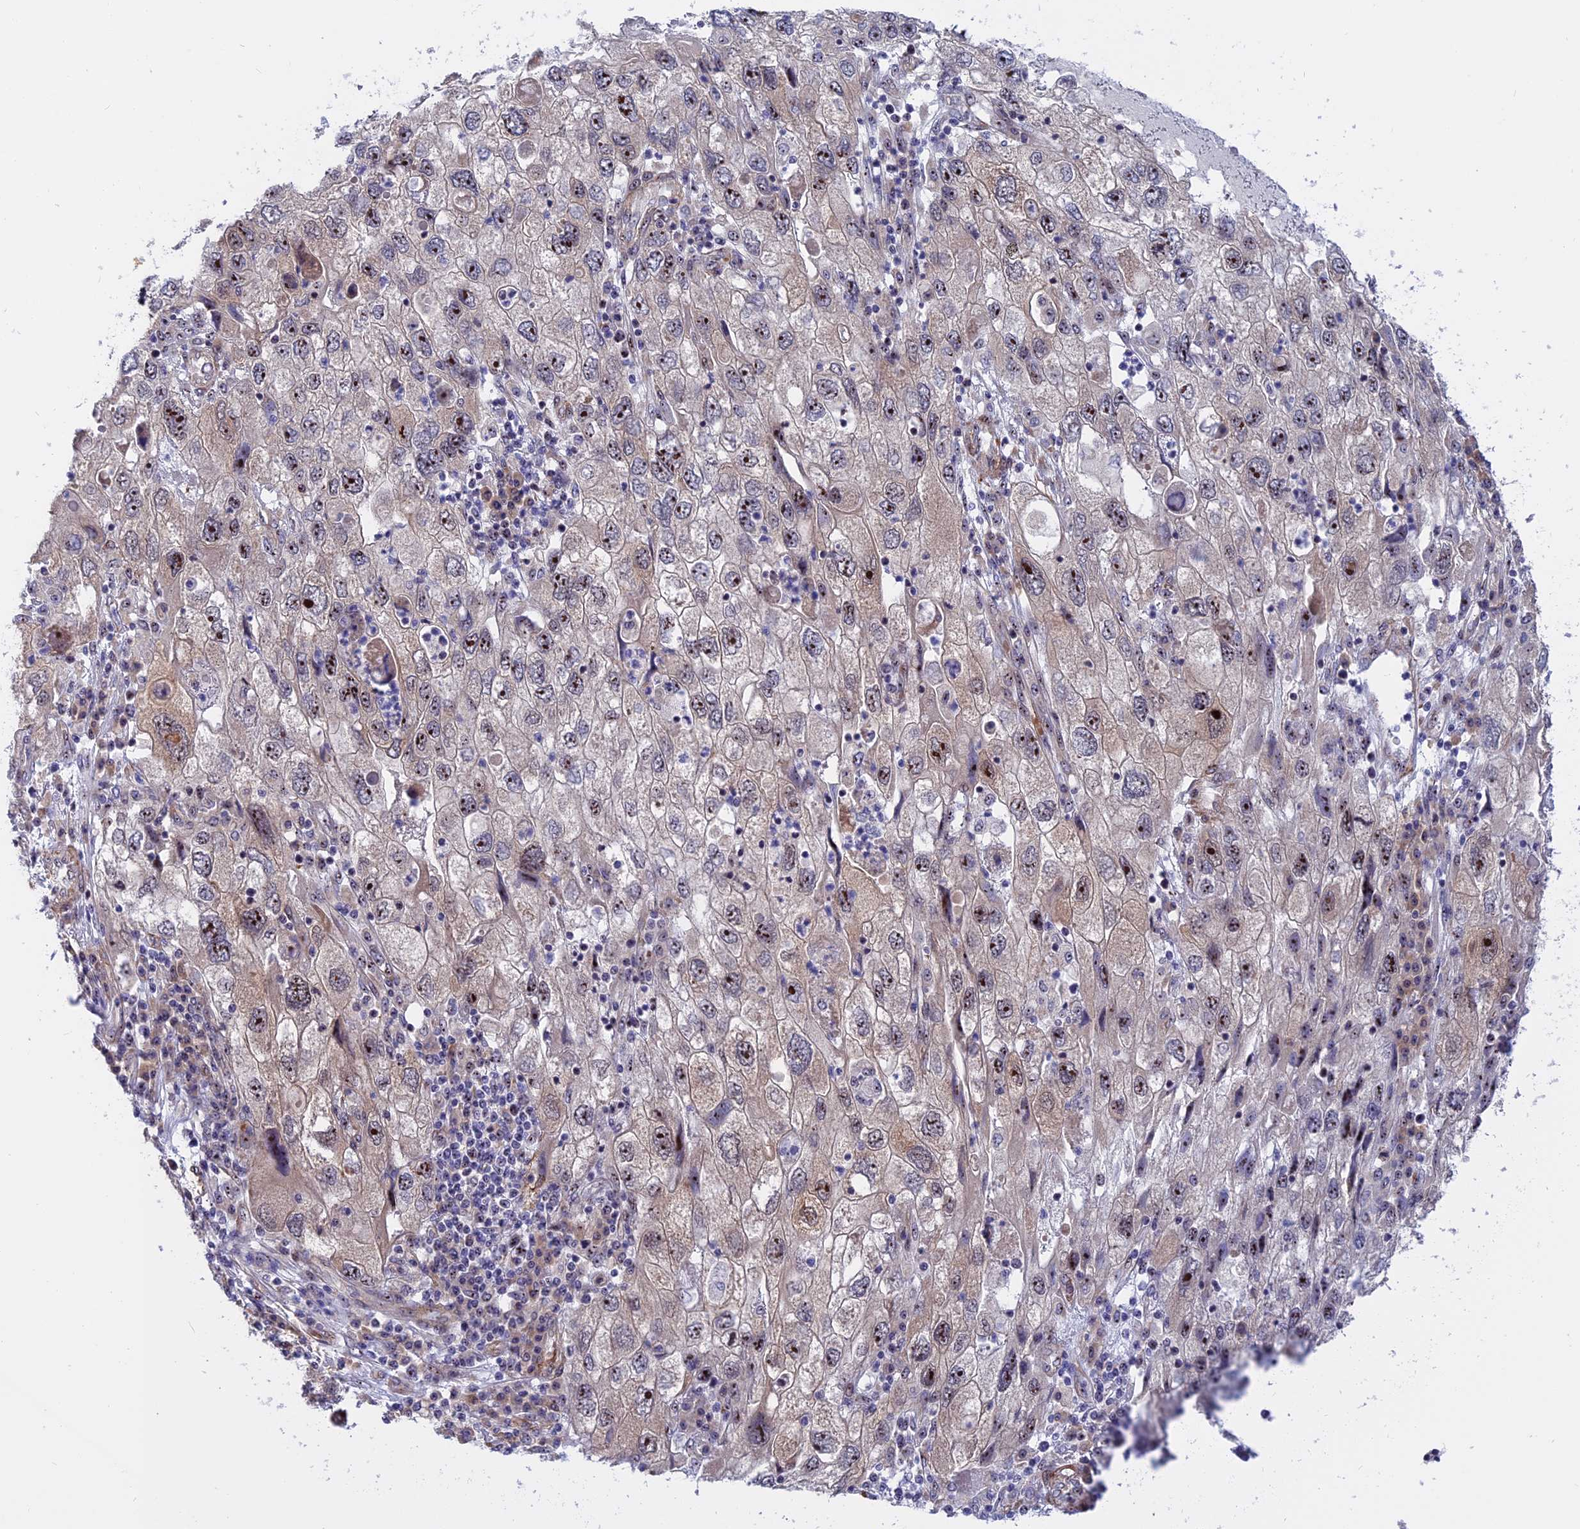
{"staining": {"intensity": "moderate", "quantity": ">75%", "location": "nuclear"}, "tissue": "endometrial cancer", "cell_type": "Tumor cells", "image_type": "cancer", "snomed": [{"axis": "morphology", "description": "Adenocarcinoma, NOS"}, {"axis": "topography", "description": "Endometrium"}], "caption": "Immunohistochemistry histopathology image of human adenocarcinoma (endometrial) stained for a protein (brown), which demonstrates medium levels of moderate nuclear positivity in about >75% of tumor cells.", "gene": "DBNDD1", "patient": {"sex": "female", "age": 49}}